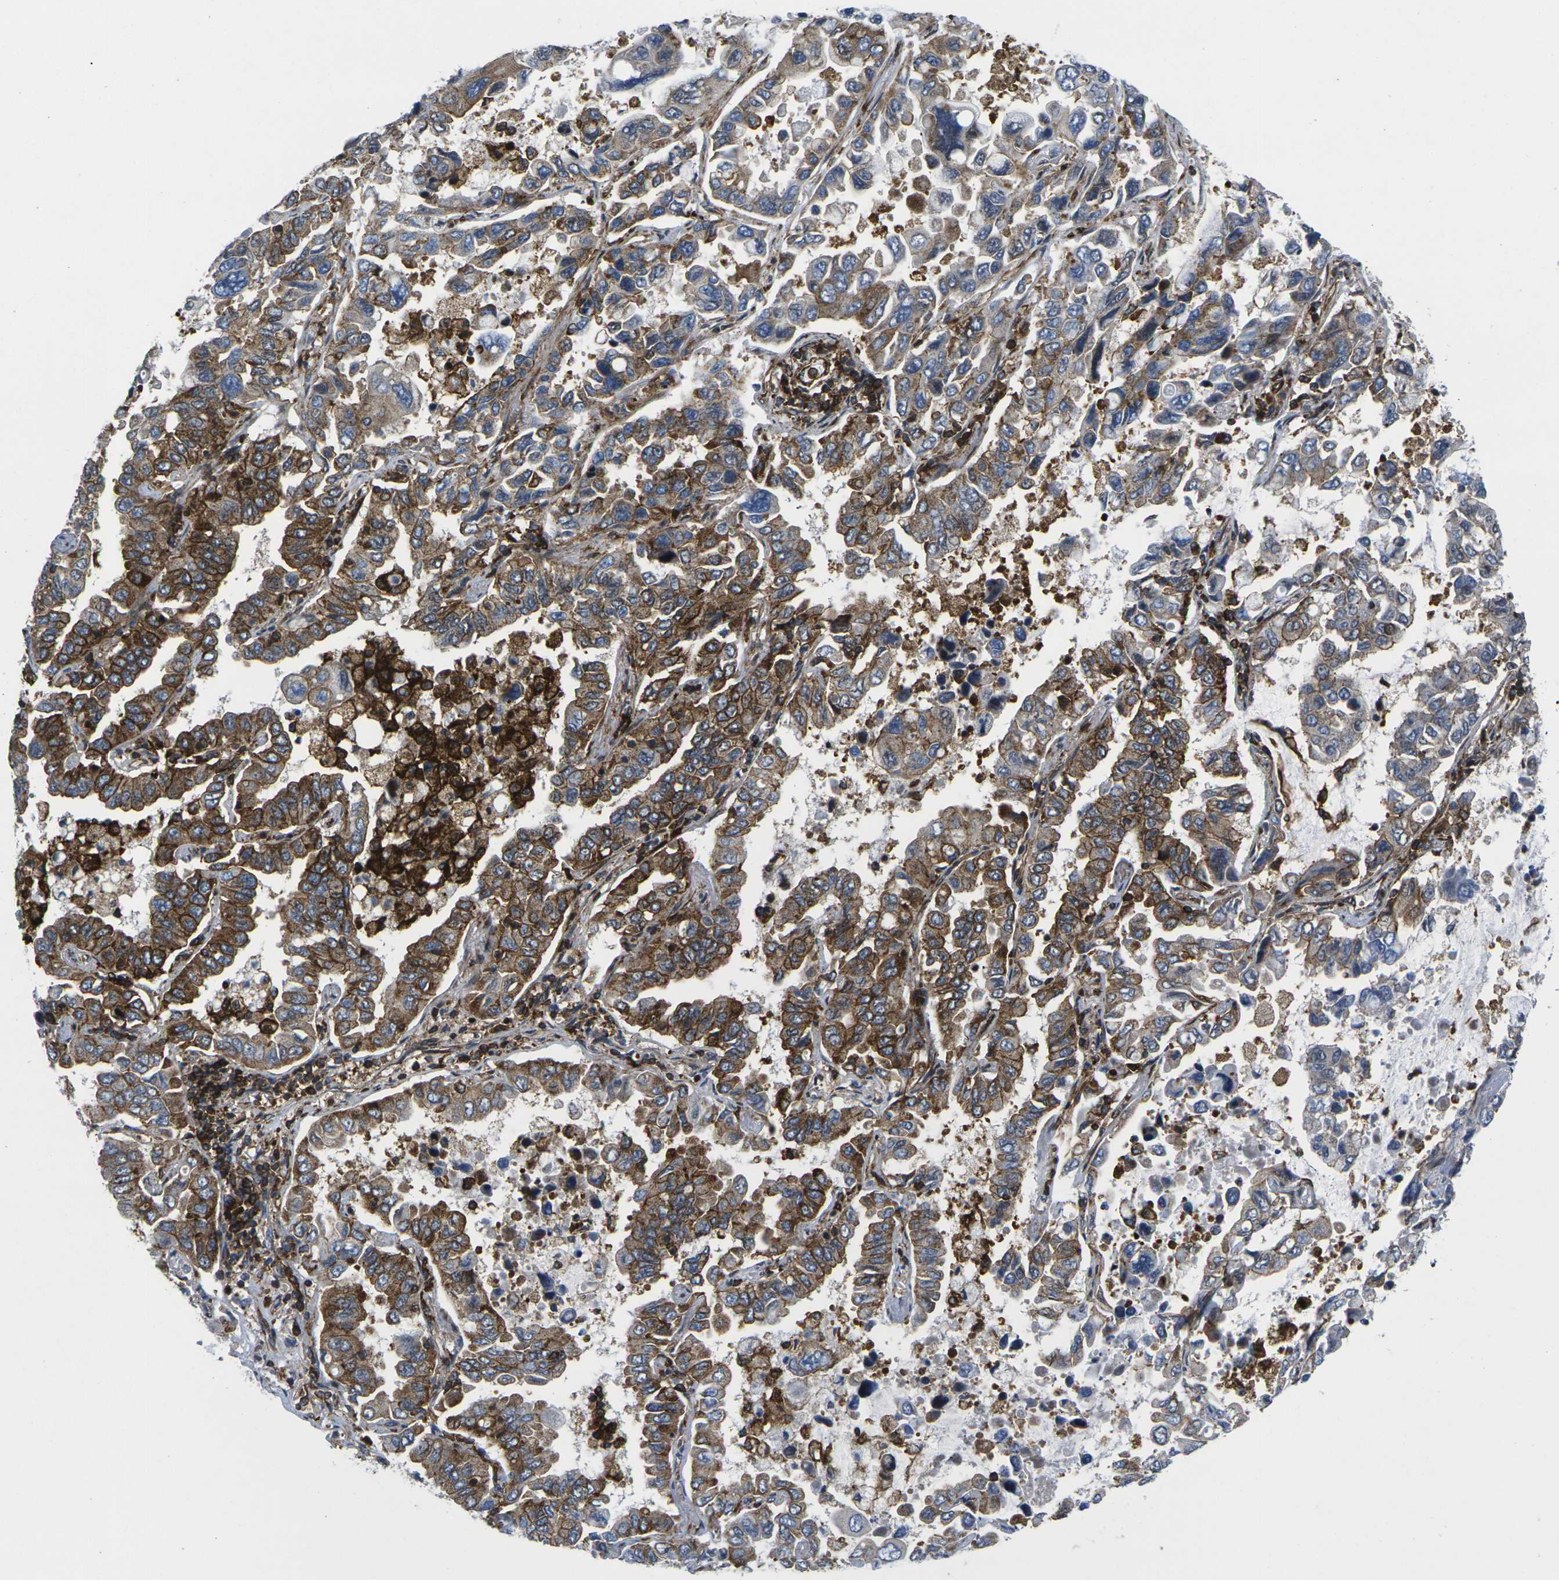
{"staining": {"intensity": "strong", "quantity": ">75%", "location": "cytoplasmic/membranous"}, "tissue": "lung cancer", "cell_type": "Tumor cells", "image_type": "cancer", "snomed": [{"axis": "morphology", "description": "Adenocarcinoma, NOS"}, {"axis": "topography", "description": "Lung"}], "caption": "Protein staining reveals strong cytoplasmic/membranous positivity in about >75% of tumor cells in lung cancer (adenocarcinoma). (DAB (3,3'-diaminobenzidine) IHC, brown staining for protein, blue staining for nuclei).", "gene": "IQGAP1", "patient": {"sex": "male", "age": 64}}